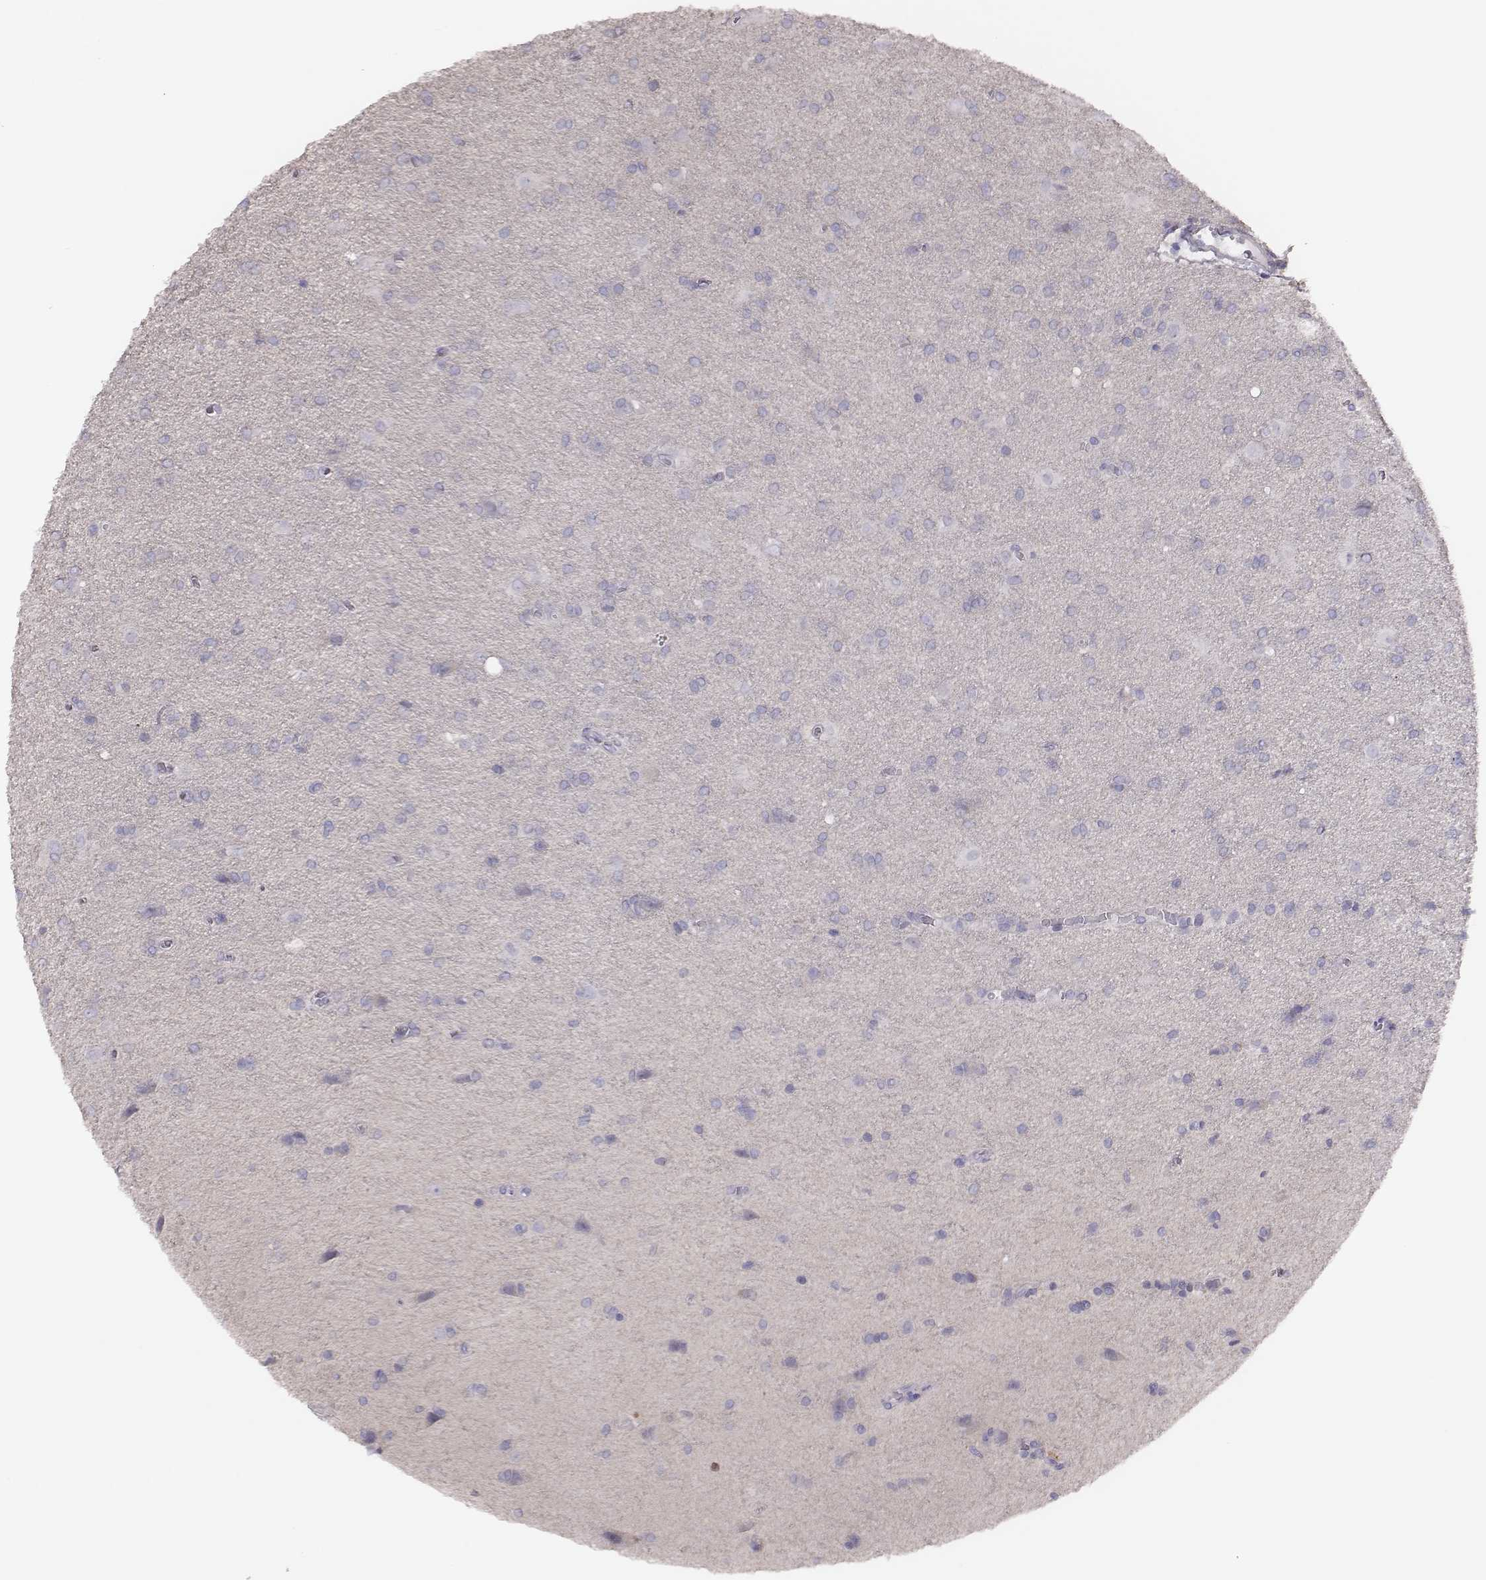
{"staining": {"intensity": "negative", "quantity": "none", "location": "none"}, "tissue": "glioma", "cell_type": "Tumor cells", "image_type": "cancer", "snomed": [{"axis": "morphology", "description": "Glioma, malignant, Low grade"}, {"axis": "topography", "description": "Brain"}], "caption": "IHC micrograph of glioma stained for a protein (brown), which displays no positivity in tumor cells. The staining is performed using DAB brown chromogen with nuclei counter-stained in using hematoxylin.", "gene": "P2RY10", "patient": {"sex": "male", "age": 58}}